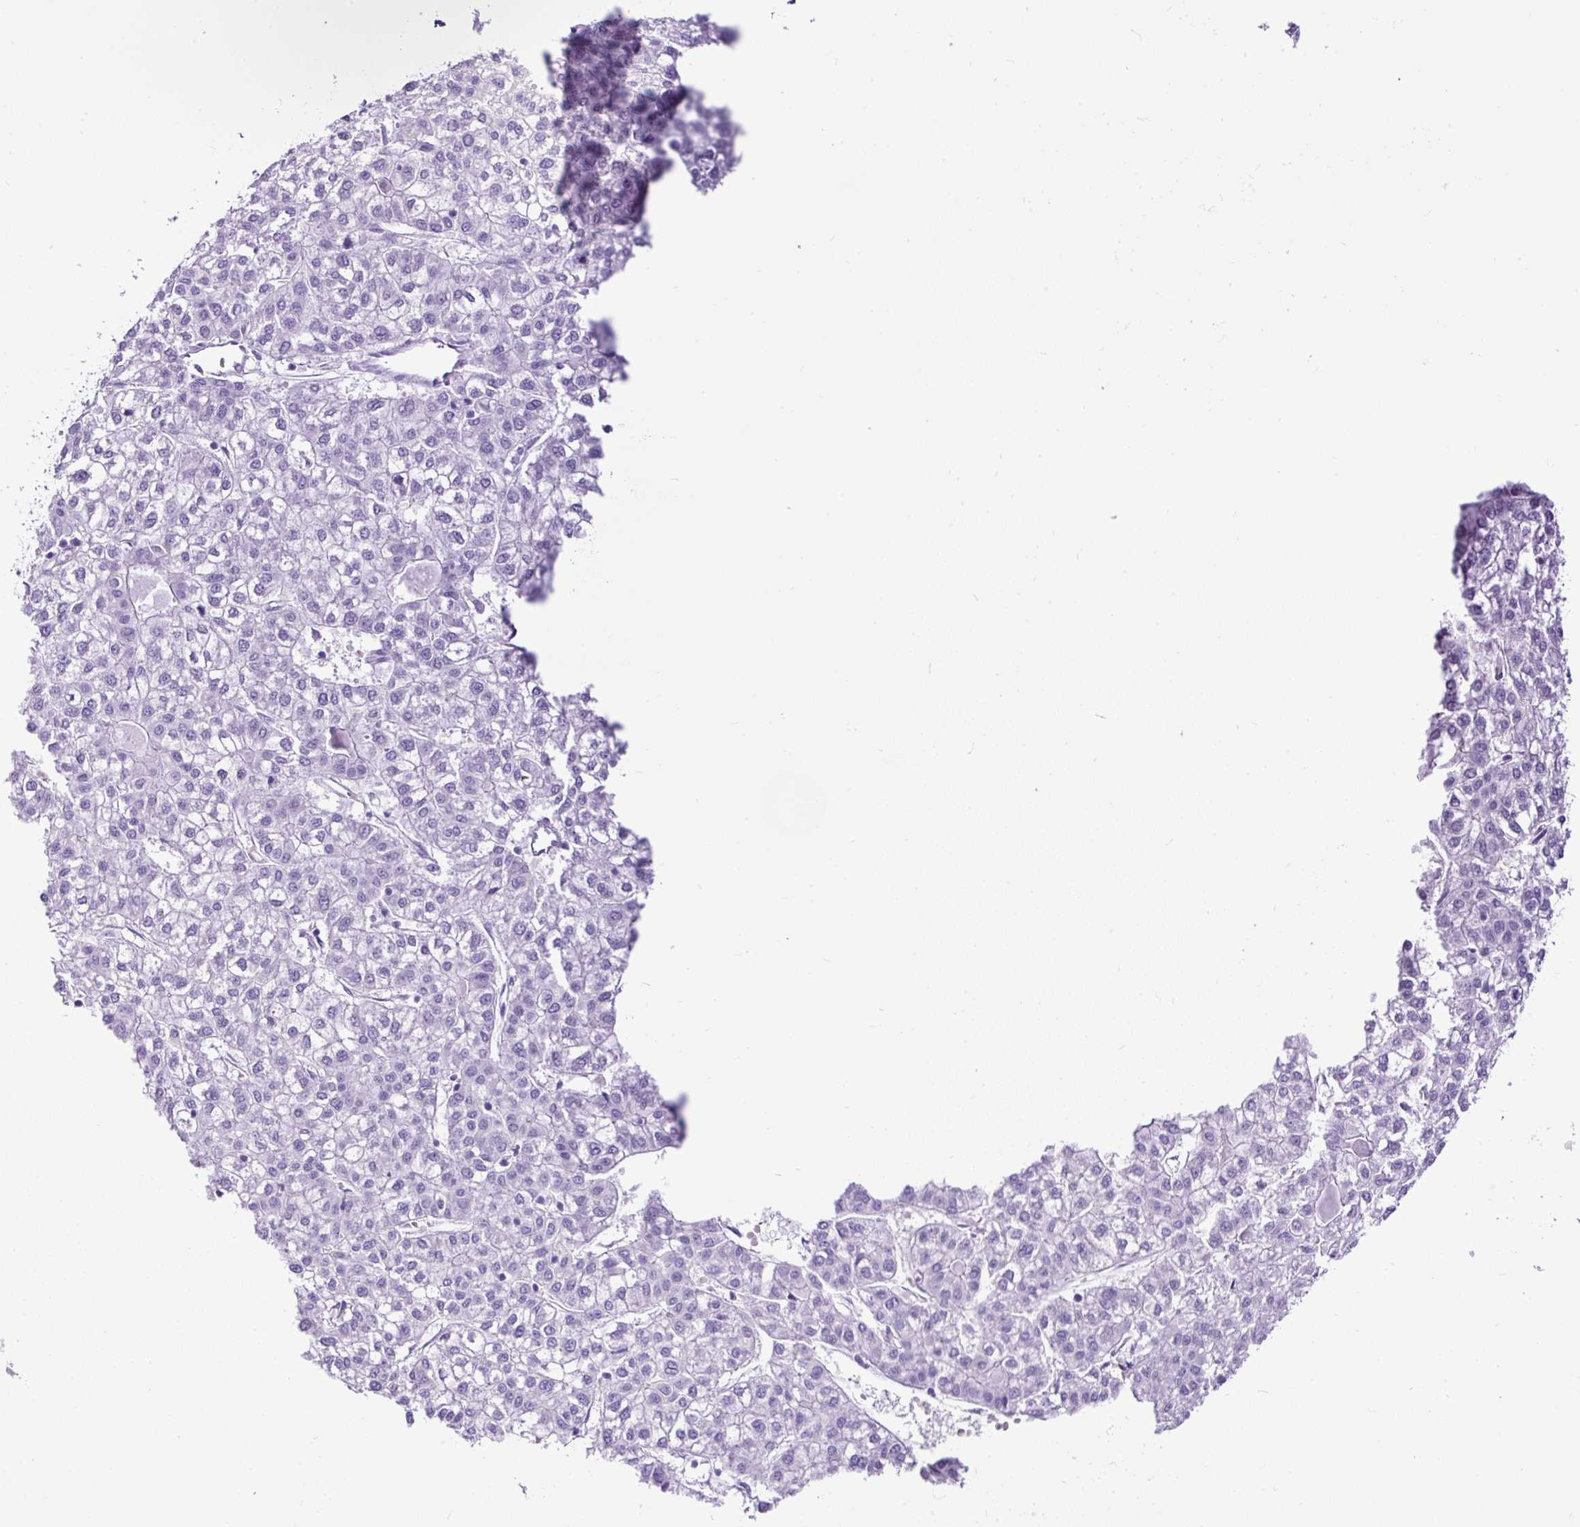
{"staining": {"intensity": "negative", "quantity": "none", "location": "none"}, "tissue": "liver cancer", "cell_type": "Tumor cells", "image_type": "cancer", "snomed": [{"axis": "morphology", "description": "Carcinoma, Hepatocellular, NOS"}, {"axis": "topography", "description": "Liver"}], "caption": "Tumor cells show no significant protein expression in liver cancer (hepatocellular carcinoma).", "gene": "CEL", "patient": {"sex": "female", "age": 43}}